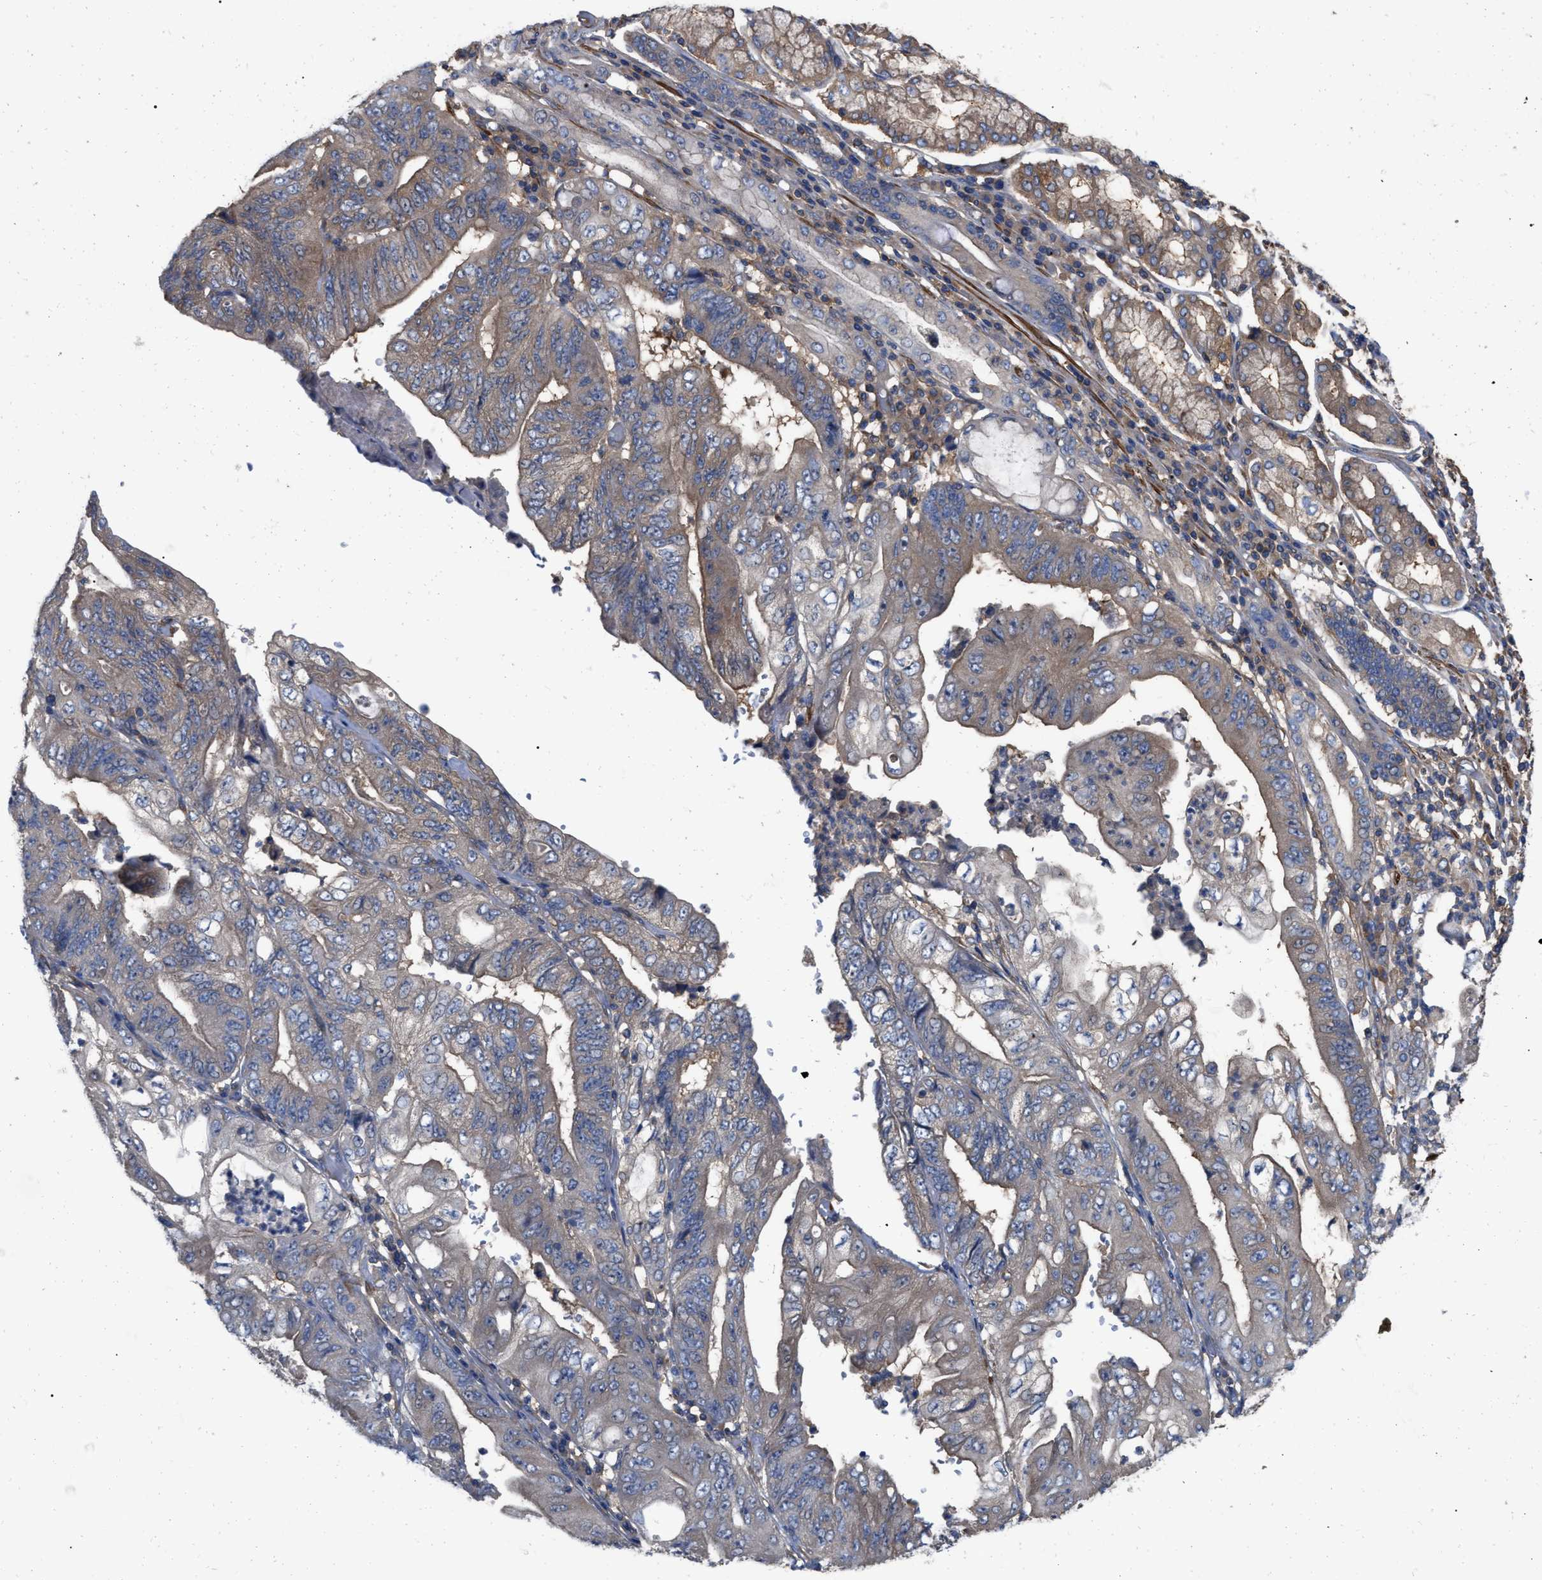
{"staining": {"intensity": "weak", "quantity": "25%-75%", "location": "cytoplasmic/membranous"}, "tissue": "stomach cancer", "cell_type": "Tumor cells", "image_type": "cancer", "snomed": [{"axis": "morphology", "description": "Adenocarcinoma, NOS"}, {"axis": "topography", "description": "Stomach"}], "caption": "Immunohistochemical staining of stomach adenocarcinoma shows low levels of weak cytoplasmic/membranous protein expression in about 25%-75% of tumor cells.", "gene": "RABEP1", "patient": {"sex": "female", "age": 73}}